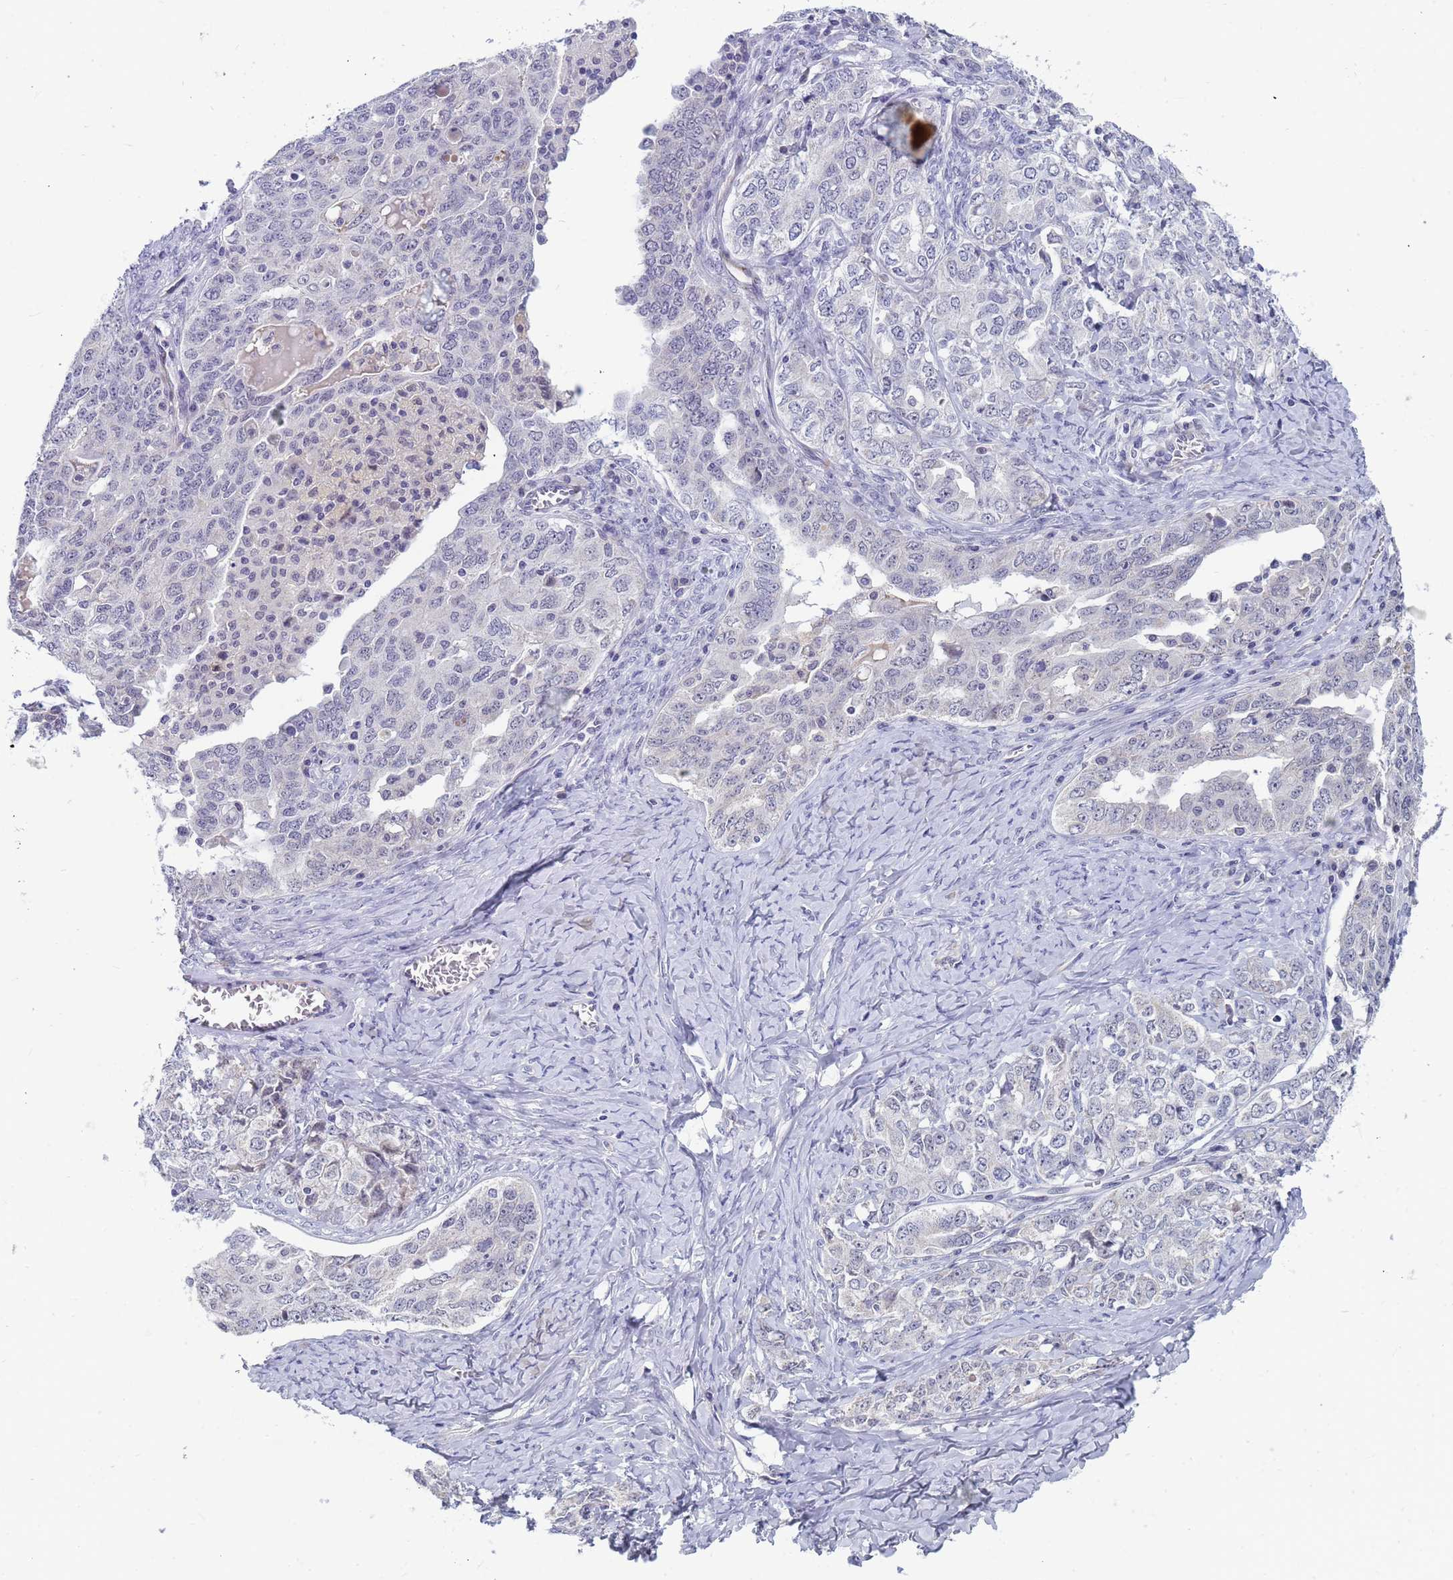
{"staining": {"intensity": "negative", "quantity": "none", "location": "none"}, "tissue": "ovarian cancer", "cell_type": "Tumor cells", "image_type": "cancer", "snomed": [{"axis": "morphology", "description": "Carcinoma, endometroid"}, {"axis": "topography", "description": "Ovary"}], "caption": "Tumor cells show no significant staining in ovarian endometroid carcinoma. (Stains: DAB (3,3'-diaminobenzidine) immunohistochemistry with hematoxylin counter stain, Microscopy: brightfield microscopy at high magnification).", "gene": "CXorf65", "patient": {"sex": "female", "age": 62}}